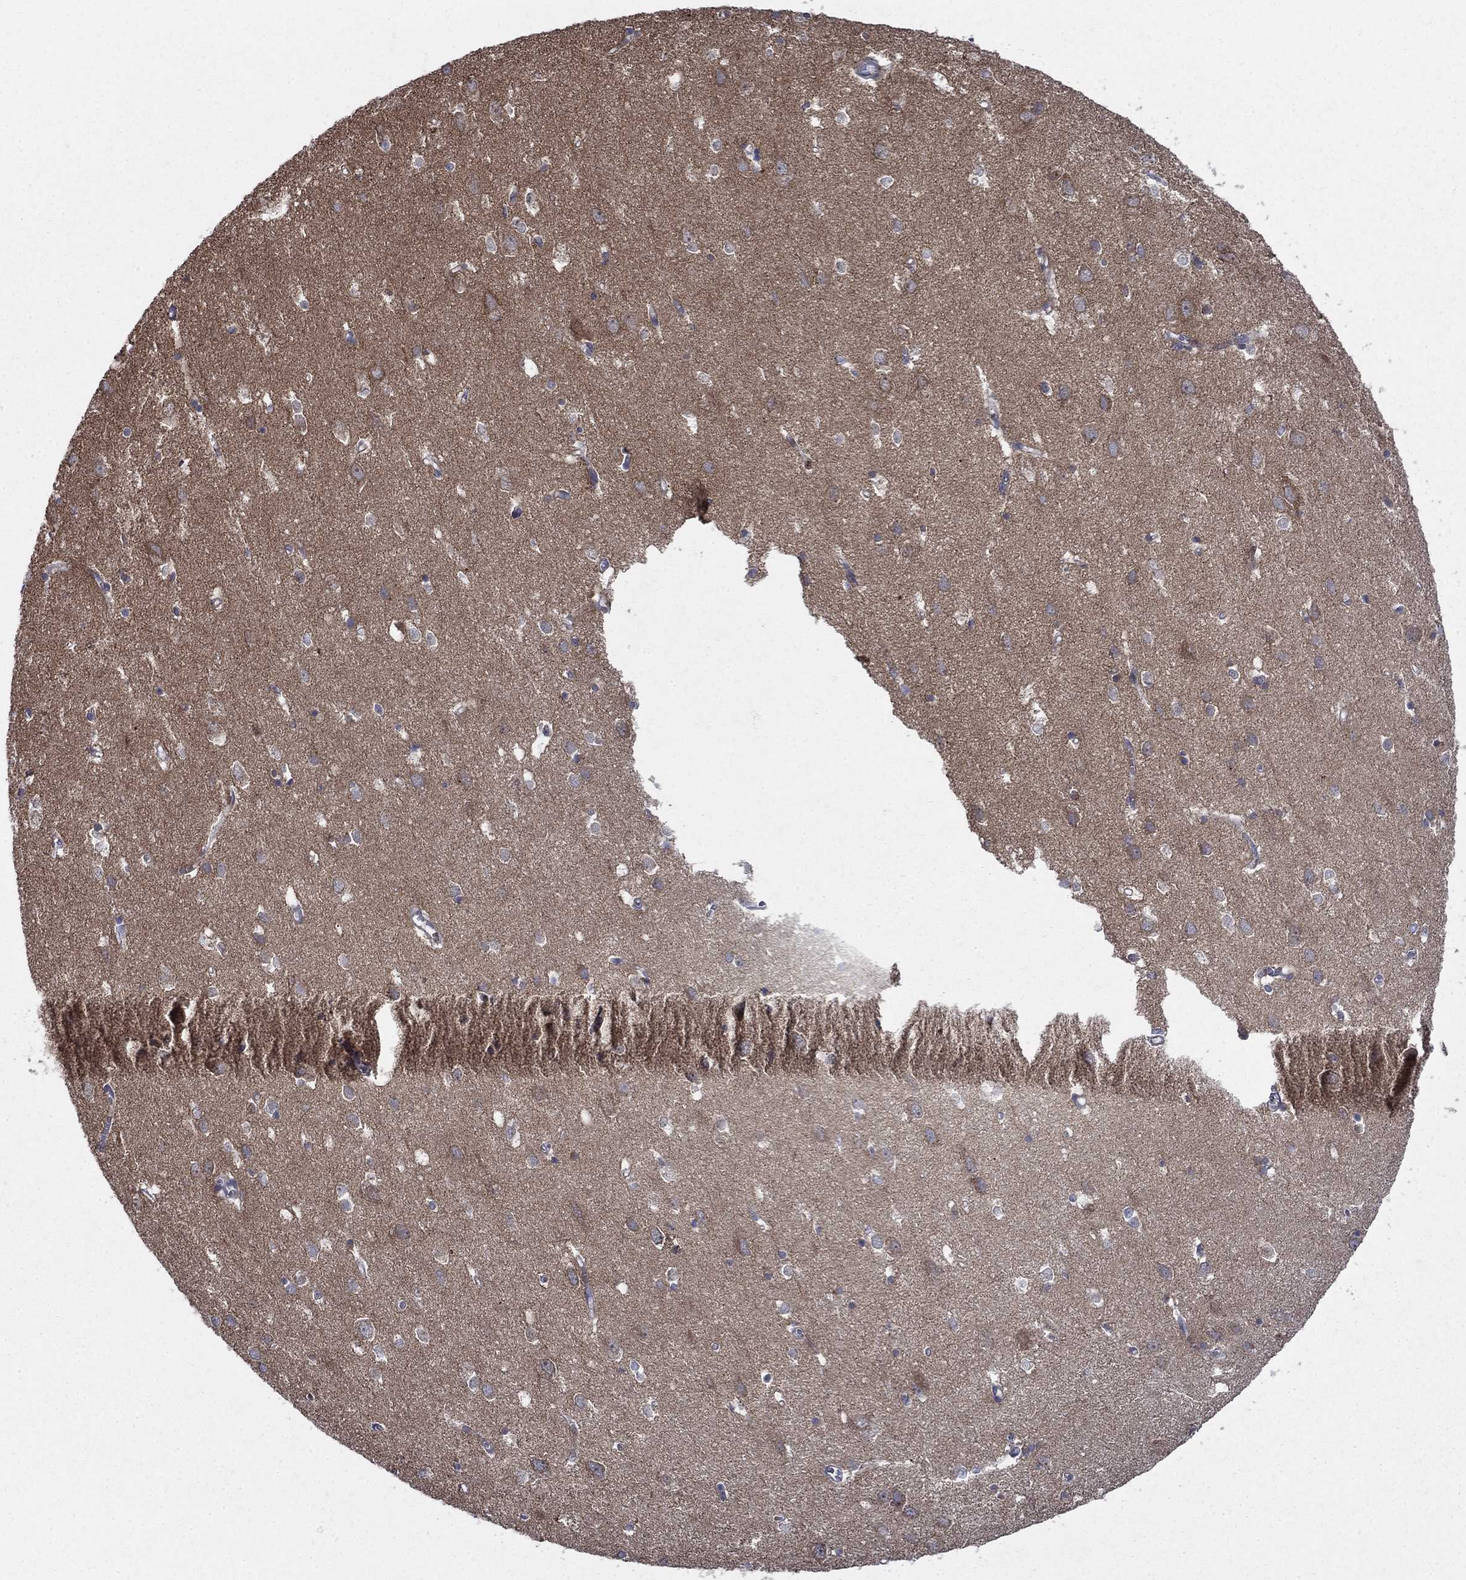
{"staining": {"intensity": "weak", "quantity": "<25%", "location": "cytoplasmic/membranous"}, "tissue": "cerebral cortex", "cell_type": "Endothelial cells", "image_type": "normal", "snomed": [{"axis": "morphology", "description": "Normal tissue, NOS"}, {"axis": "topography", "description": "Cerebral cortex"}], "caption": "This is a photomicrograph of IHC staining of benign cerebral cortex, which shows no staining in endothelial cells.", "gene": "RNF19B", "patient": {"sex": "male", "age": 70}}